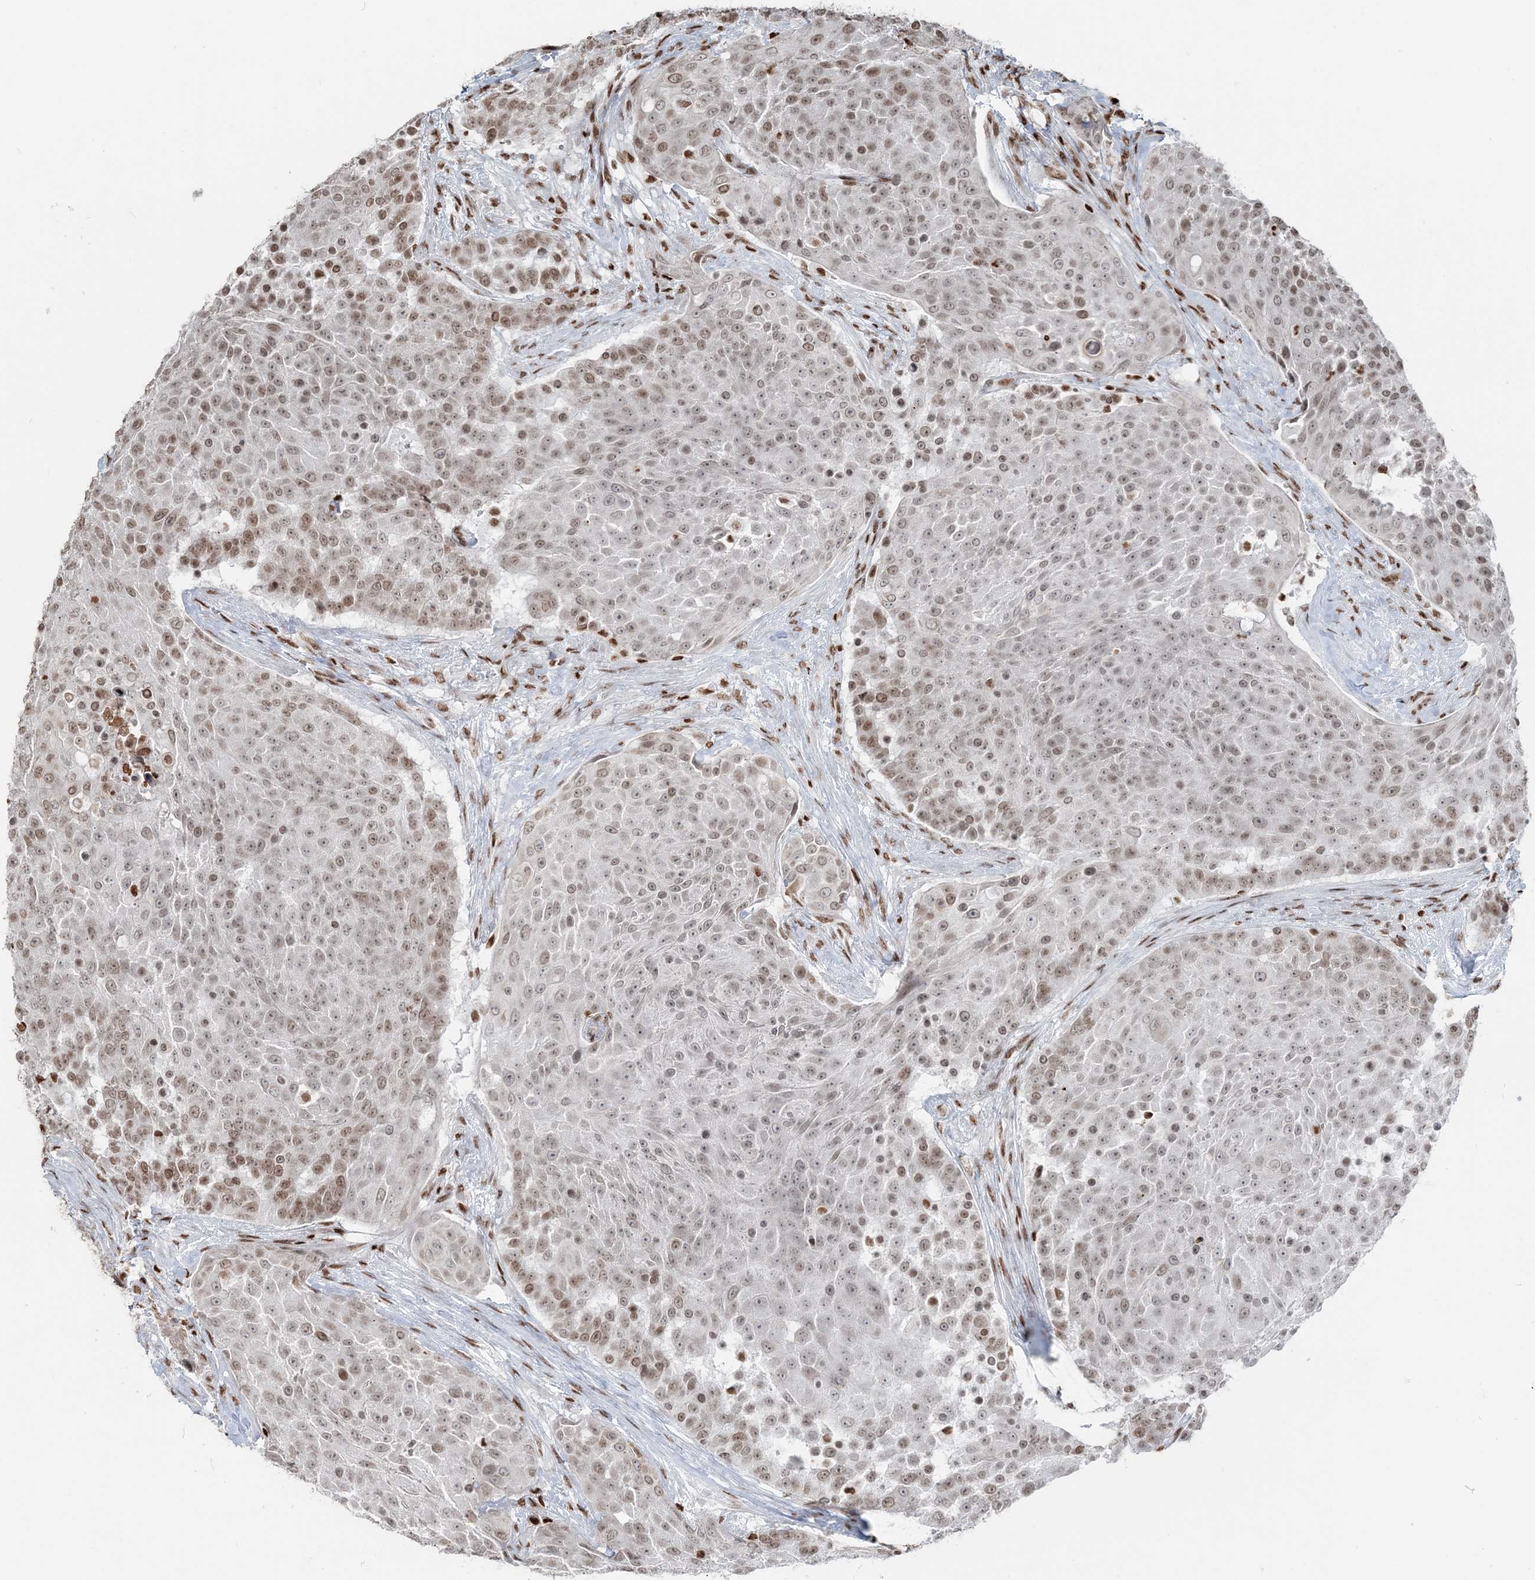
{"staining": {"intensity": "moderate", "quantity": "<25%", "location": "nuclear"}, "tissue": "urothelial cancer", "cell_type": "Tumor cells", "image_type": "cancer", "snomed": [{"axis": "morphology", "description": "Urothelial carcinoma, High grade"}, {"axis": "topography", "description": "Urinary bladder"}], "caption": "Moderate nuclear positivity for a protein is appreciated in about <25% of tumor cells of urothelial cancer using IHC.", "gene": "H3-3B", "patient": {"sex": "female", "age": 63}}